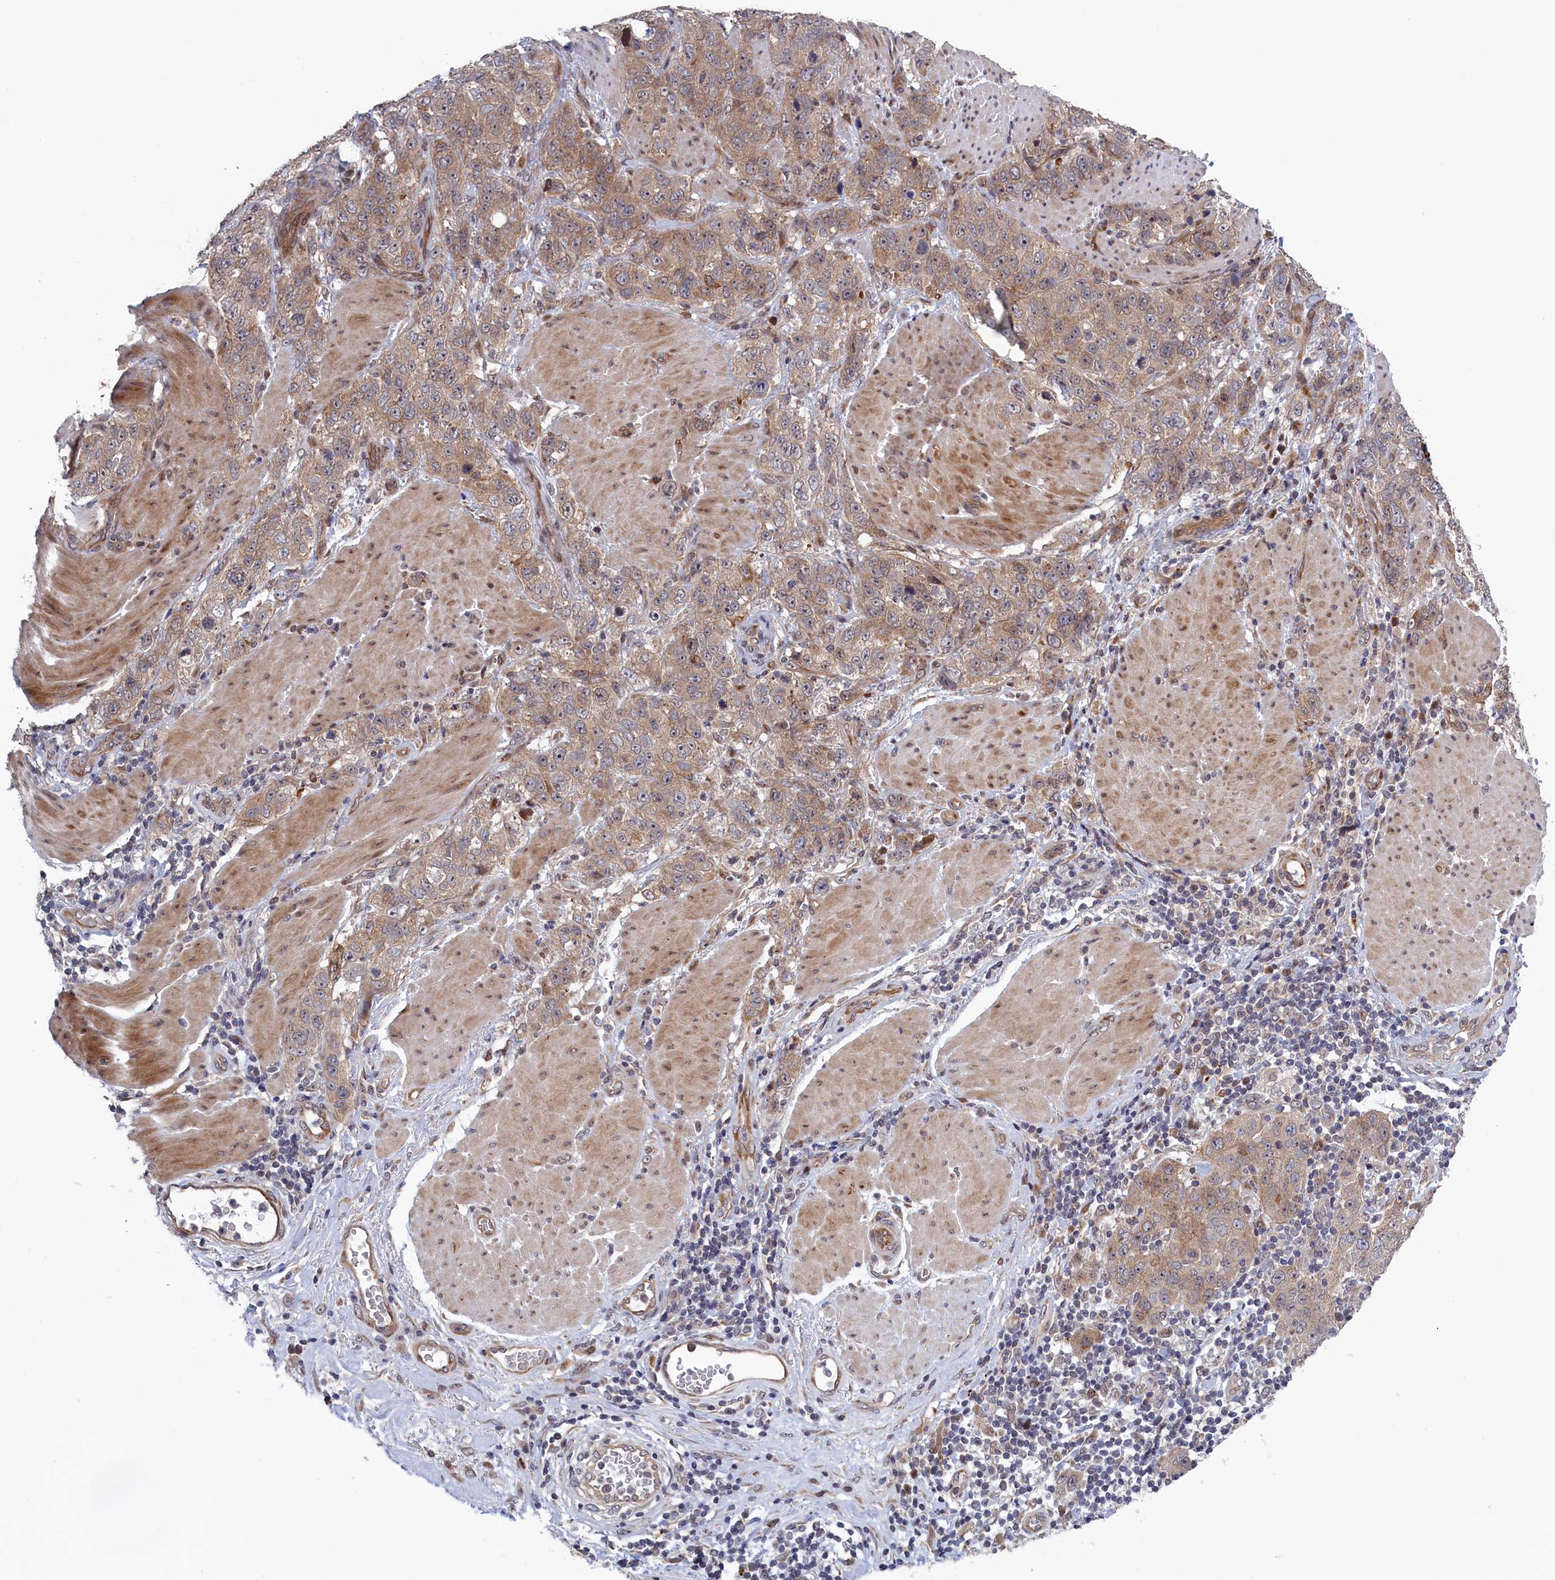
{"staining": {"intensity": "weak", "quantity": ">75%", "location": "cytoplasmic/membranous"}, "tissue": "stomach cancer", "cell_type": "Tumor cells", "image_type": "cancer", "snomed": [{"axis": "morphology", "description": "Adenocarcinoma, NOS"}, {"axis": "topography", "description": "Stomach"}], "caption": "Stomach adenocarcinoma stained for a protein displays weak cytoplasmic/membranous positivity in tumor cells. Nuclei are stained in blue.", "gene": "LSG1", "patient": {"sex": "male", "age": 48}}